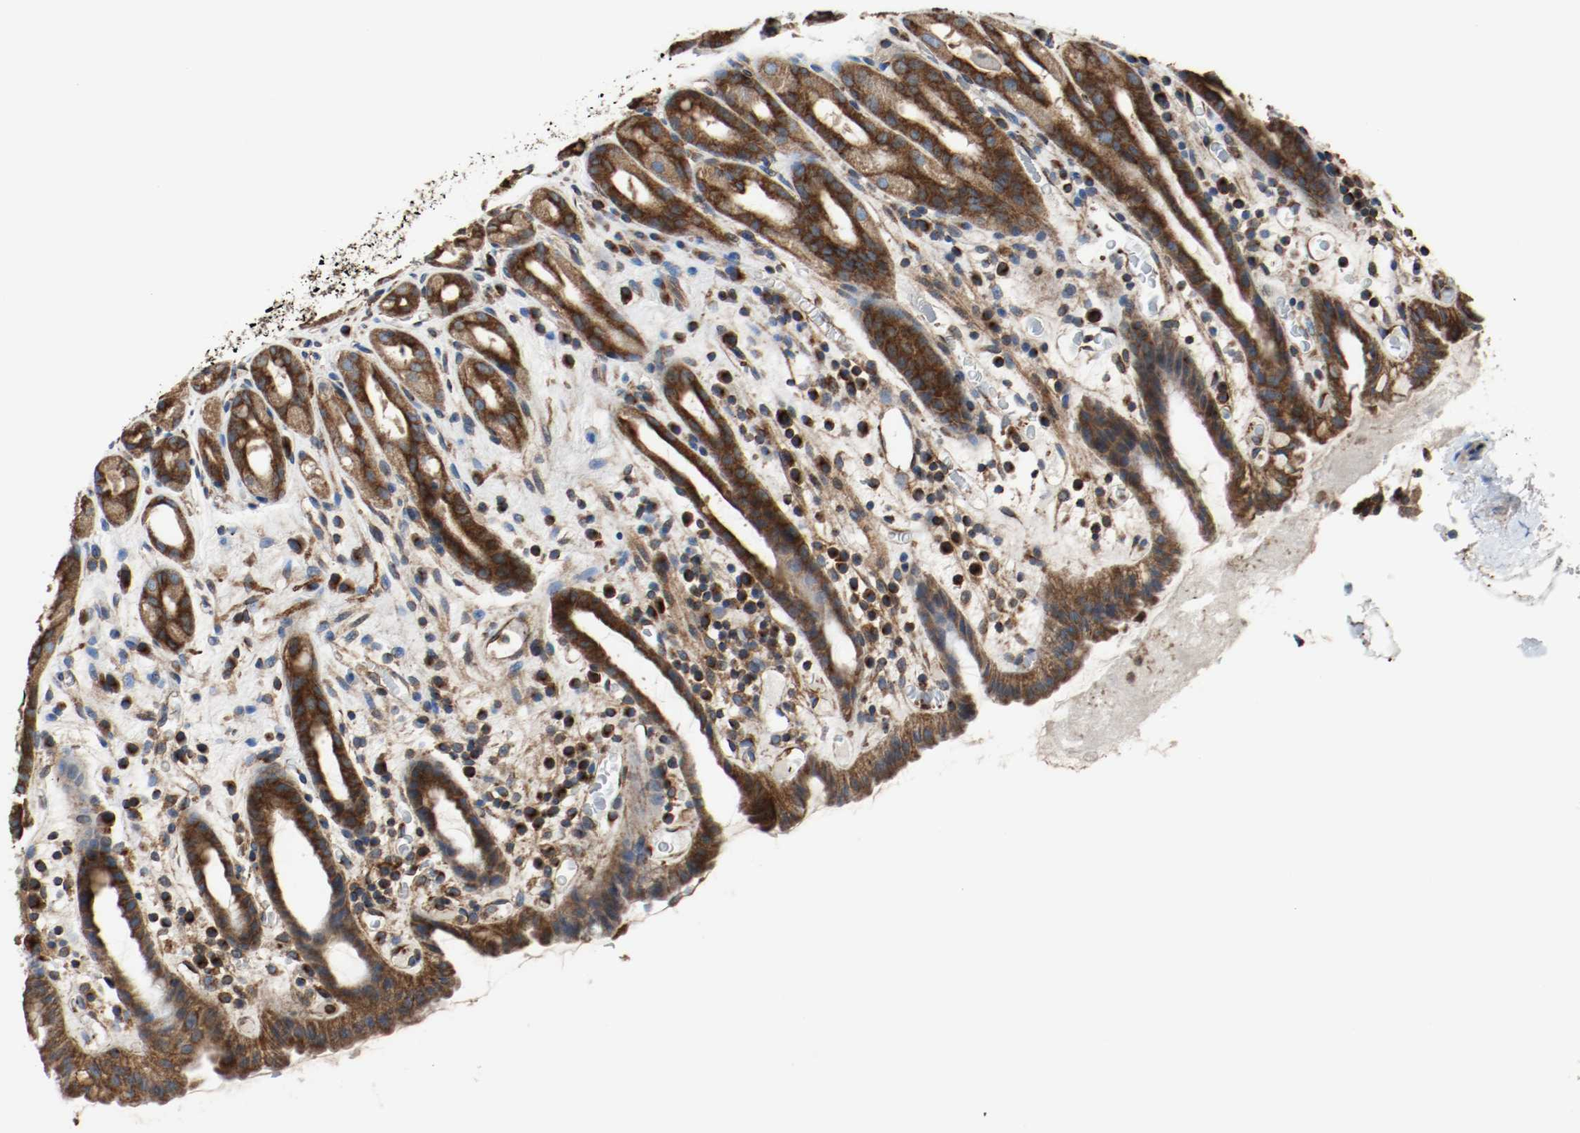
{"staining": {"intensity": "strong", "quantity": ">75%", "location": "cytoplasmic/membranous"}, "tissue": "stomach", "cell_type": "Glandular cells", "image_type": "normal", "snomed": [{"axis": "morphology", "description": "Normal tissue, NOS"}, {"axis": "topography", "description": "Stomach, upper"}], "caption": "The histopathology image displays immunohistochemical staining of normal stomach. There is strong cytoplasmic/membranous staining is seen in about >75% of glandular cells. (DAB IHC with brightfield microscopy, high magnification).", "gene": "TUBA3D", "patient": {"sex": "male", "age": 68}}